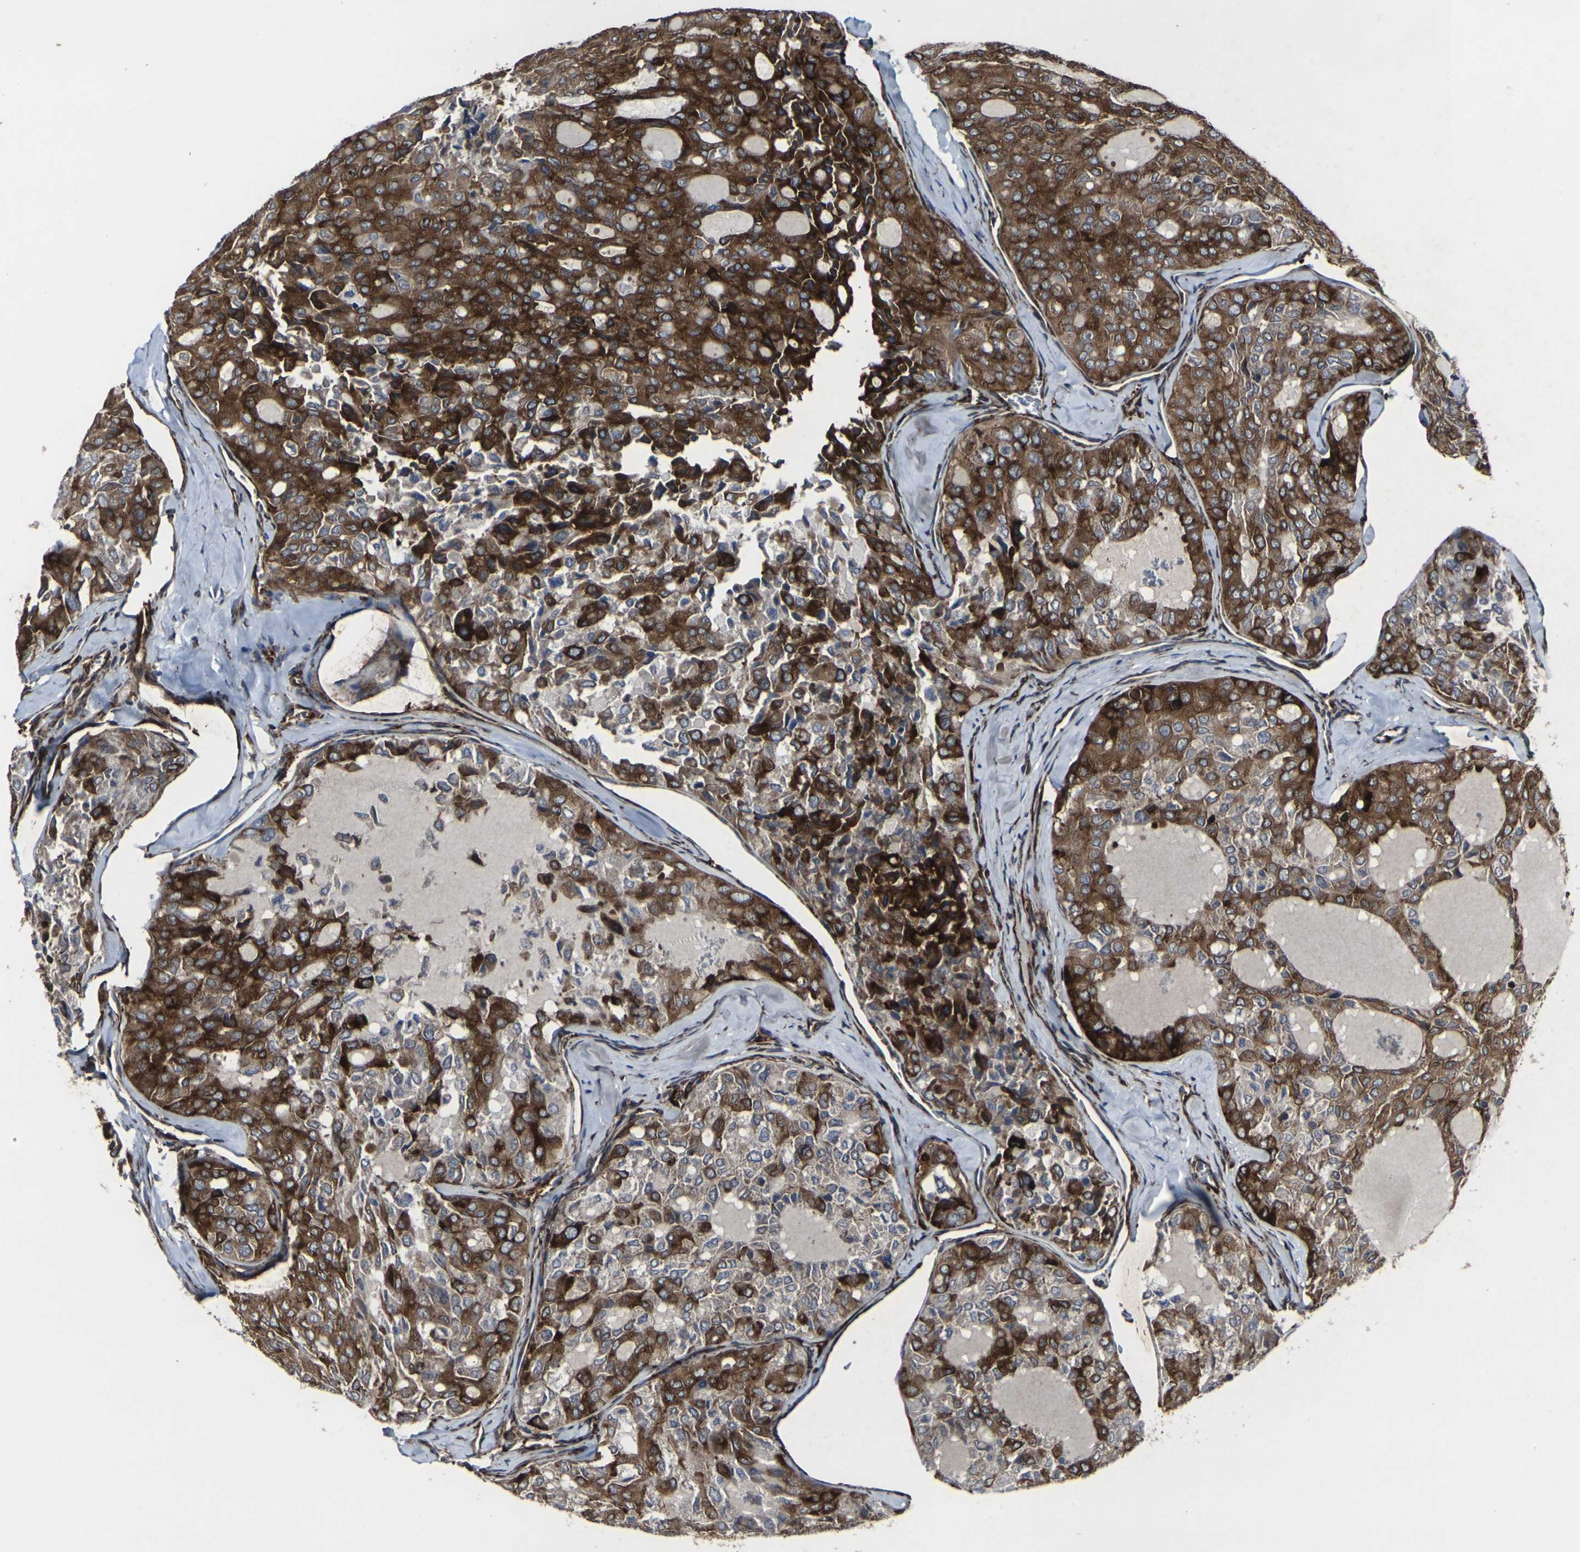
{"staining": {"intensity": "strong", "quantity": "25%-75%", "location": "cytoplasmic/membranous"}, "tissue": "thyroid cancer", "cell_type": "Tumor cells", "image_type": "cancer", "snomed": [{"axis": "morphology", "description": "Follicular adenoma carcinoma, NOS"}, {"axis": "topography", "description": "Thyroid gland"}], "caption": "The histopathology image demonstrates a brown stain indicating the presence of a protein in the cytoplasmic/membranous of tumor cells in follicular adenoma carcinoma (thyroid).", "gene": "MARCHF2", "patient": {"sex": "male", "age": 75}}